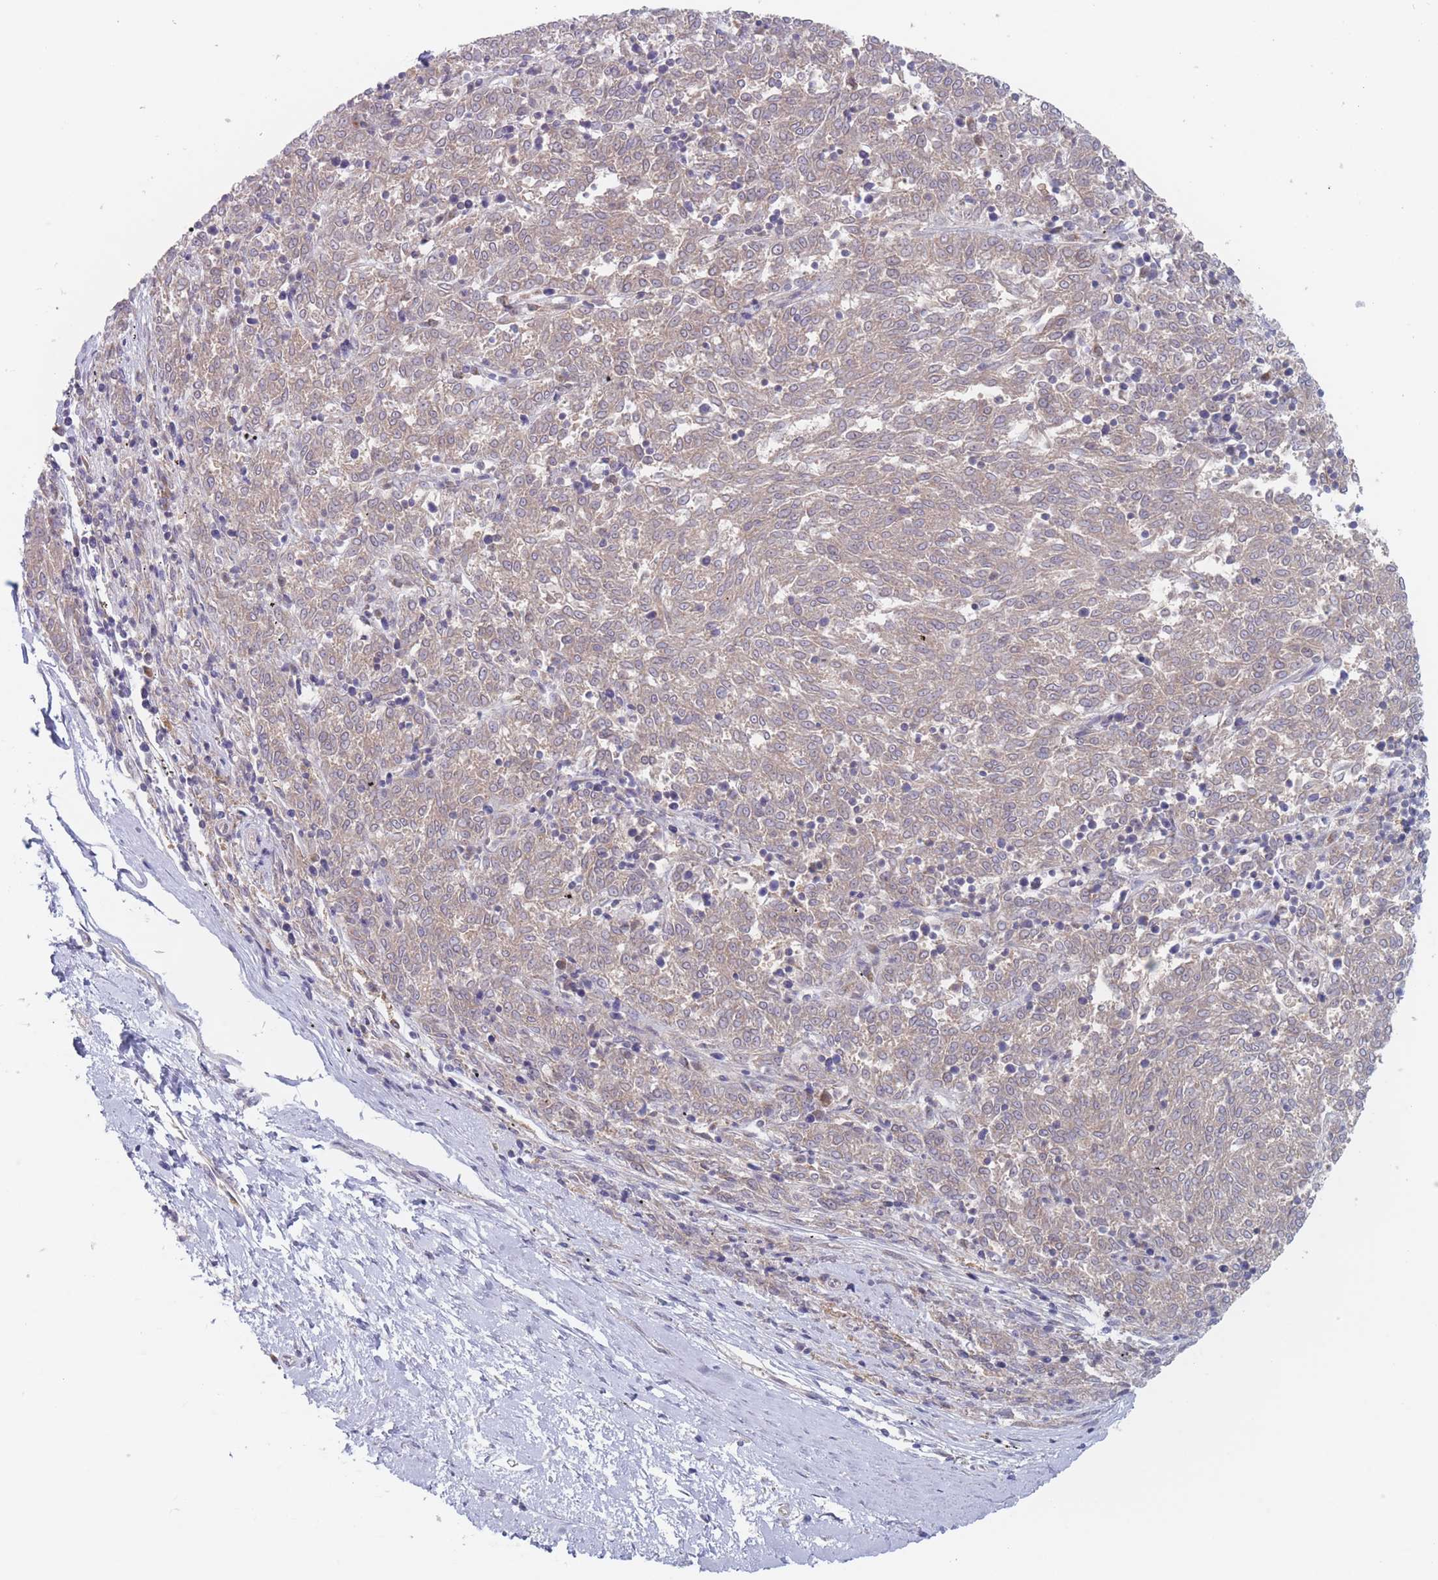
{"staining": {"intensity": "negative", "quantity": "none", "location": "none"}, "tissue": "melanoma", "cell_type": "Tumor cells", "image_type": "cancer", "snomed": [{"axis": "morphology", "description": "Malignant melanoma, NOS"}, {"axis": "topography", "description": "Skin"}], "caption": "Tumor cells are negative for protein expression in human malignant melanoma. (IHC, brightfield microscopy, high magnification).", "gene": "EFCC1", "patient": {"sex": "female", "age": 72}}